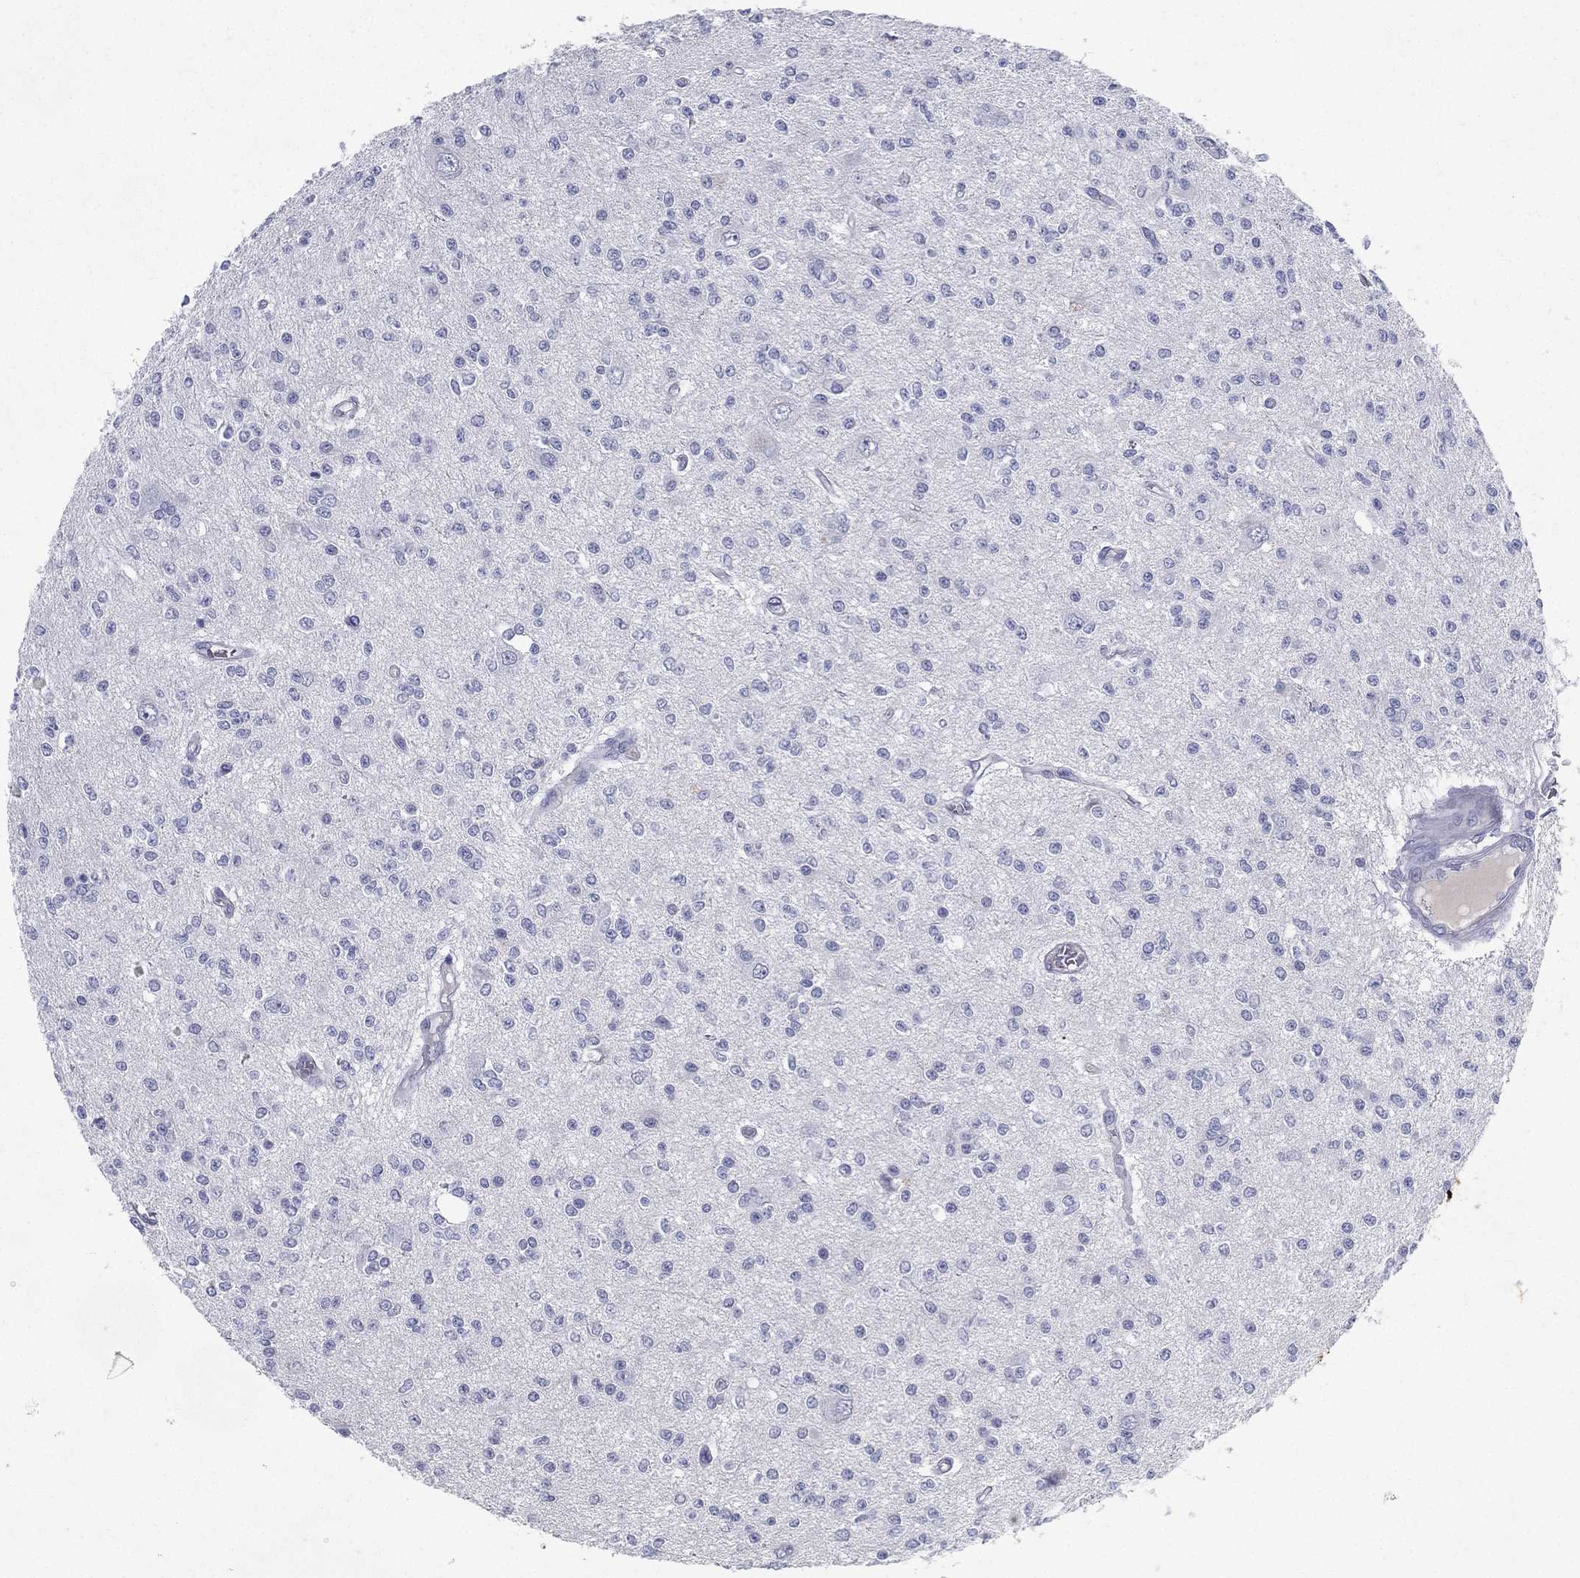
{"staining": {"intensity": "negative", "quantity": "none", "location": "none"}, "tissue": "glioma", "cell_type": "Tumor cells", "image_type": "cancer", "snomed": [{"axis": "morphology", "description": "Glioma, malignant, Low grade"}, {"axis": "topography", "description": "Brain"}], "caption": "Micrograph shows no protein staining in tumor cells of glioma tissue. The staining was performed using DAB (3,3'-diaminobenzidine) to visualize the protein expression in brown, while the nuclei were stained in blue with hematoxylin (Magnification: 20x).", "gene": "RGS13", "patient": {"sex": "male", "age": 67}}